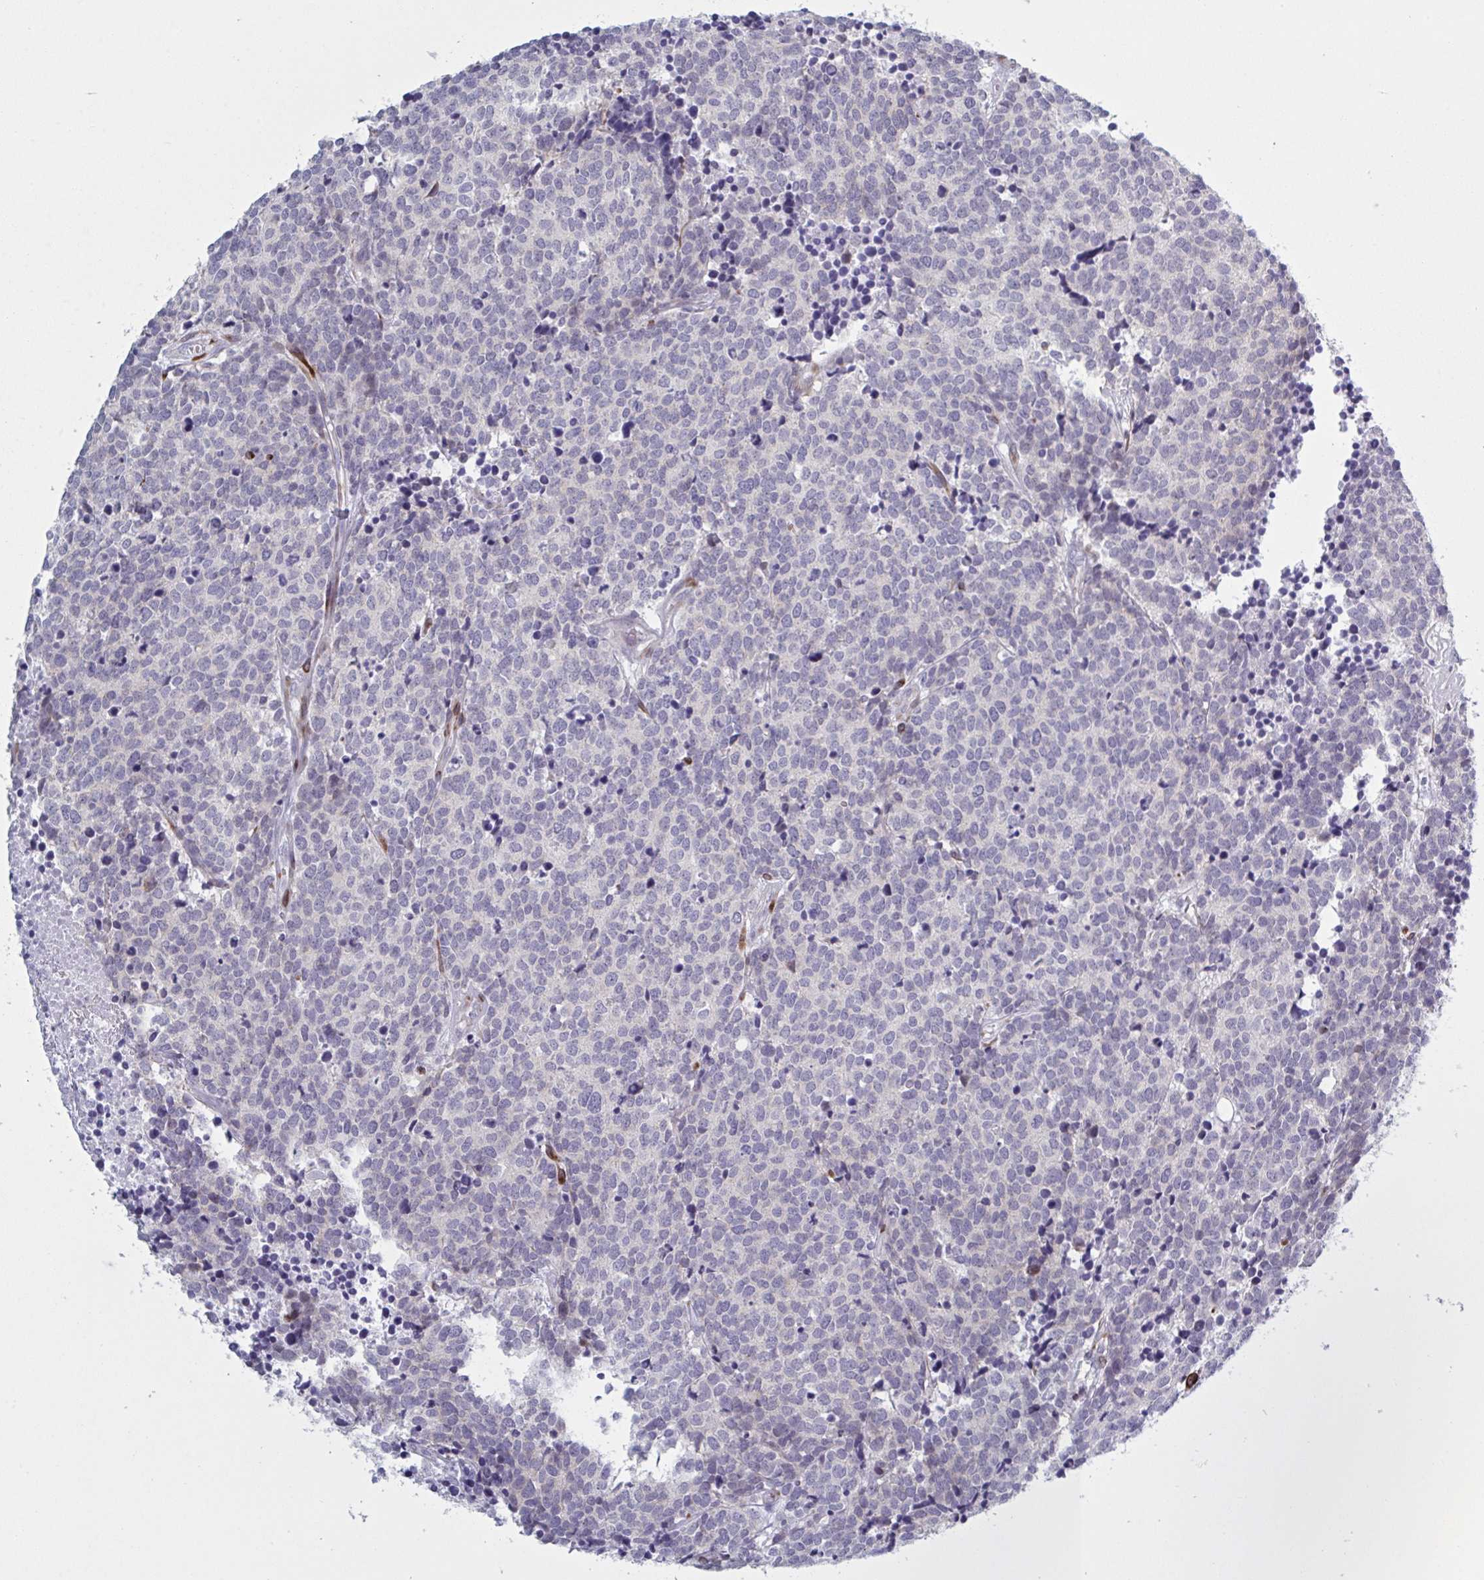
{"staining": {"intensity": "negative", "quantity": "none", "location": "none"}, "tissue": "carcinoid", "cell_type": "Tumor cells", "image_type": "cancer", "snomed": [{"axis": "morphology", "description": "Carcinoid, malignant, NOS"}, {"axis": "topography", "description": "Skin"}], "caption": "Tumor cells show no significant protein positivity in carcinoid. The staining was performed using DAB (3,3'-diaminobenzidine) to visualize the protein expression in brown, while the nuclei were stained in blue with hematoxylin (Magnification: 20x).", "gene": "HSD11B2", "patient": {"sex": "female", "age": 79}}